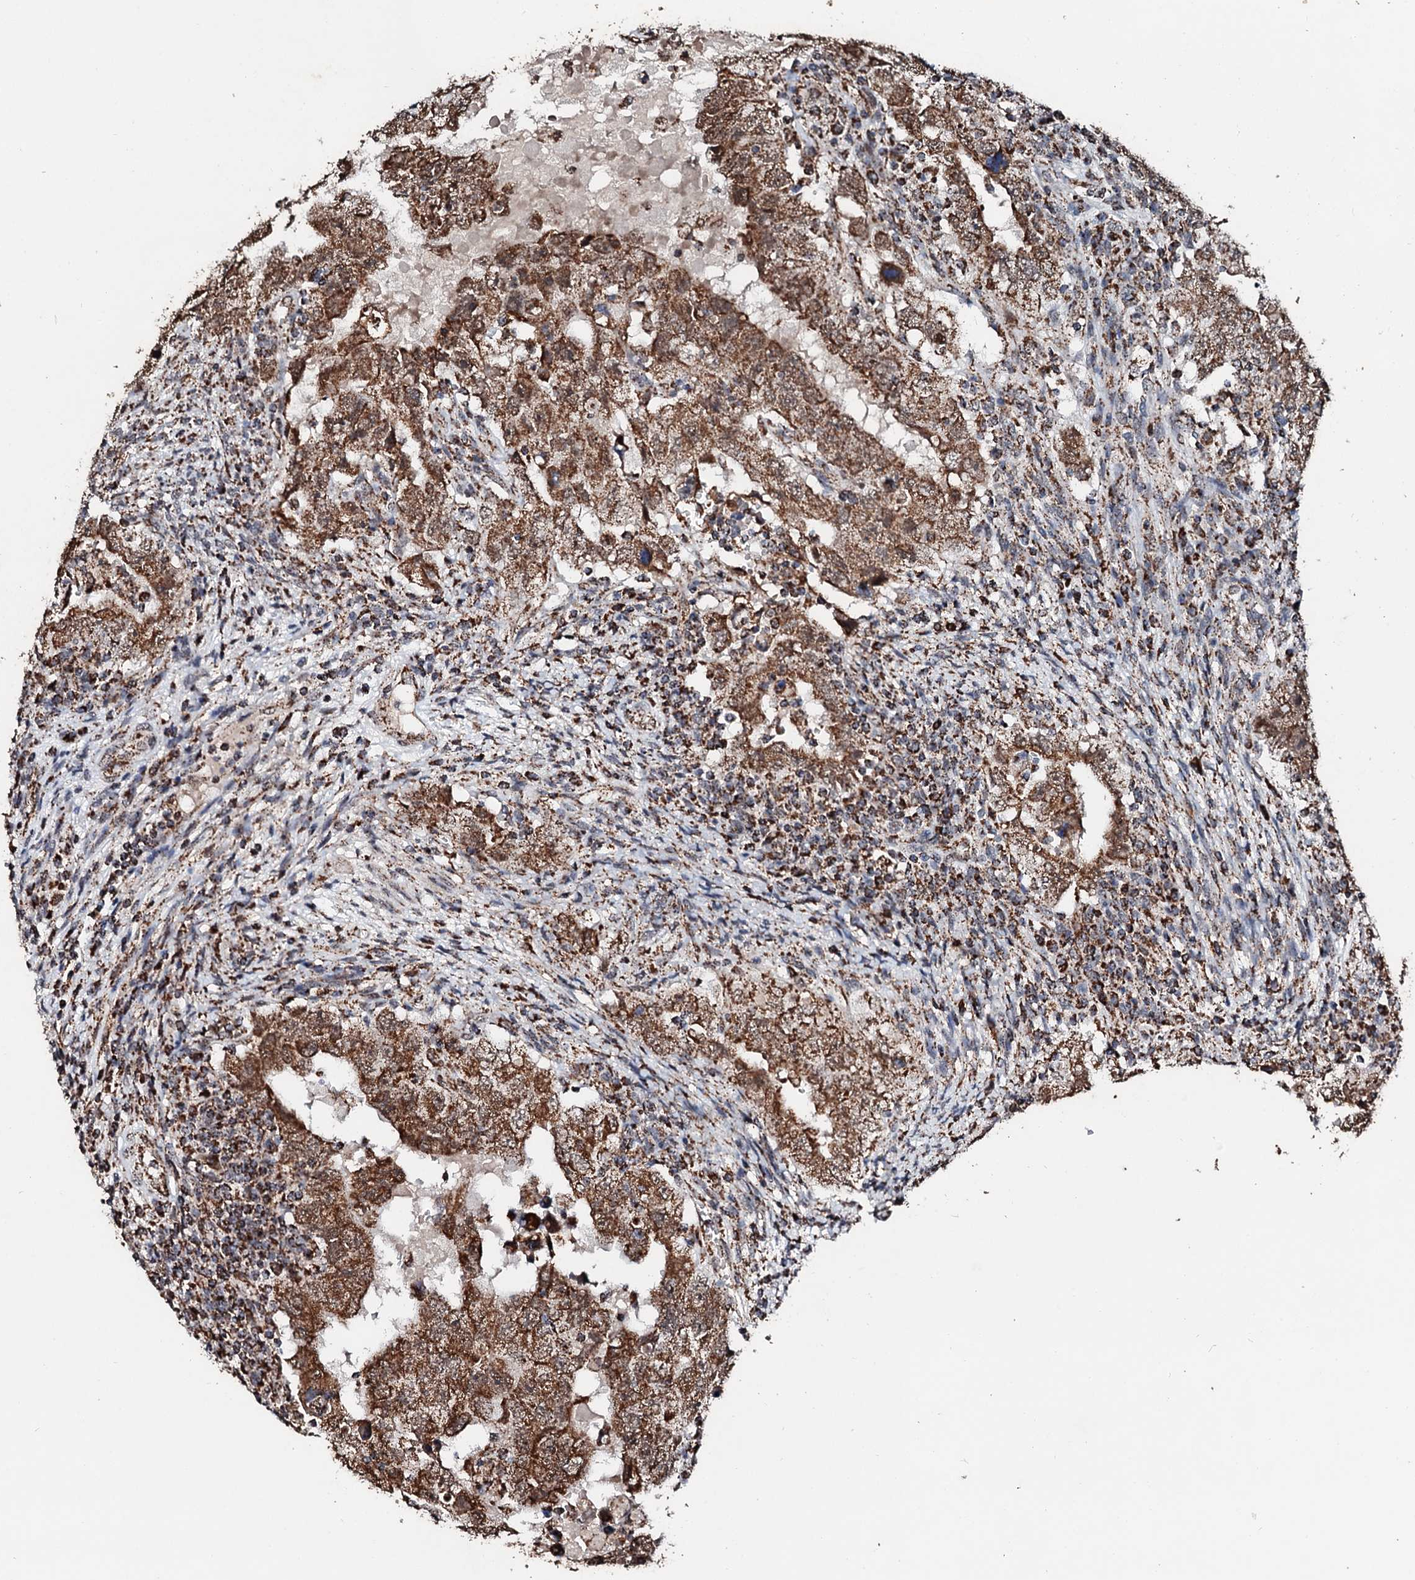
{"staining": {"intensity": "moderate", "quantity": ">75%", "location": "cytoplasmic/membranous"}, "tissue": "testis cancer", "cell_type": "Tumor cells", "image_type": "cancer", "snomed": [{"axis": "morphology", "description": "Carcinoma, Embryonal, NOS"}, {"axis": "topography", "description": "Testis"}], "caption": "Immunohistochemistry (IHC) of human testis cancer reveals medium levels of moderate cytoplasmic/membranous staining in about >75% of tumor cells. (Brightfield microscopy of DAB IHC at high magnification).", "gene": "SECISBP2L", "patient": {"sex": "male", "age": 26}}